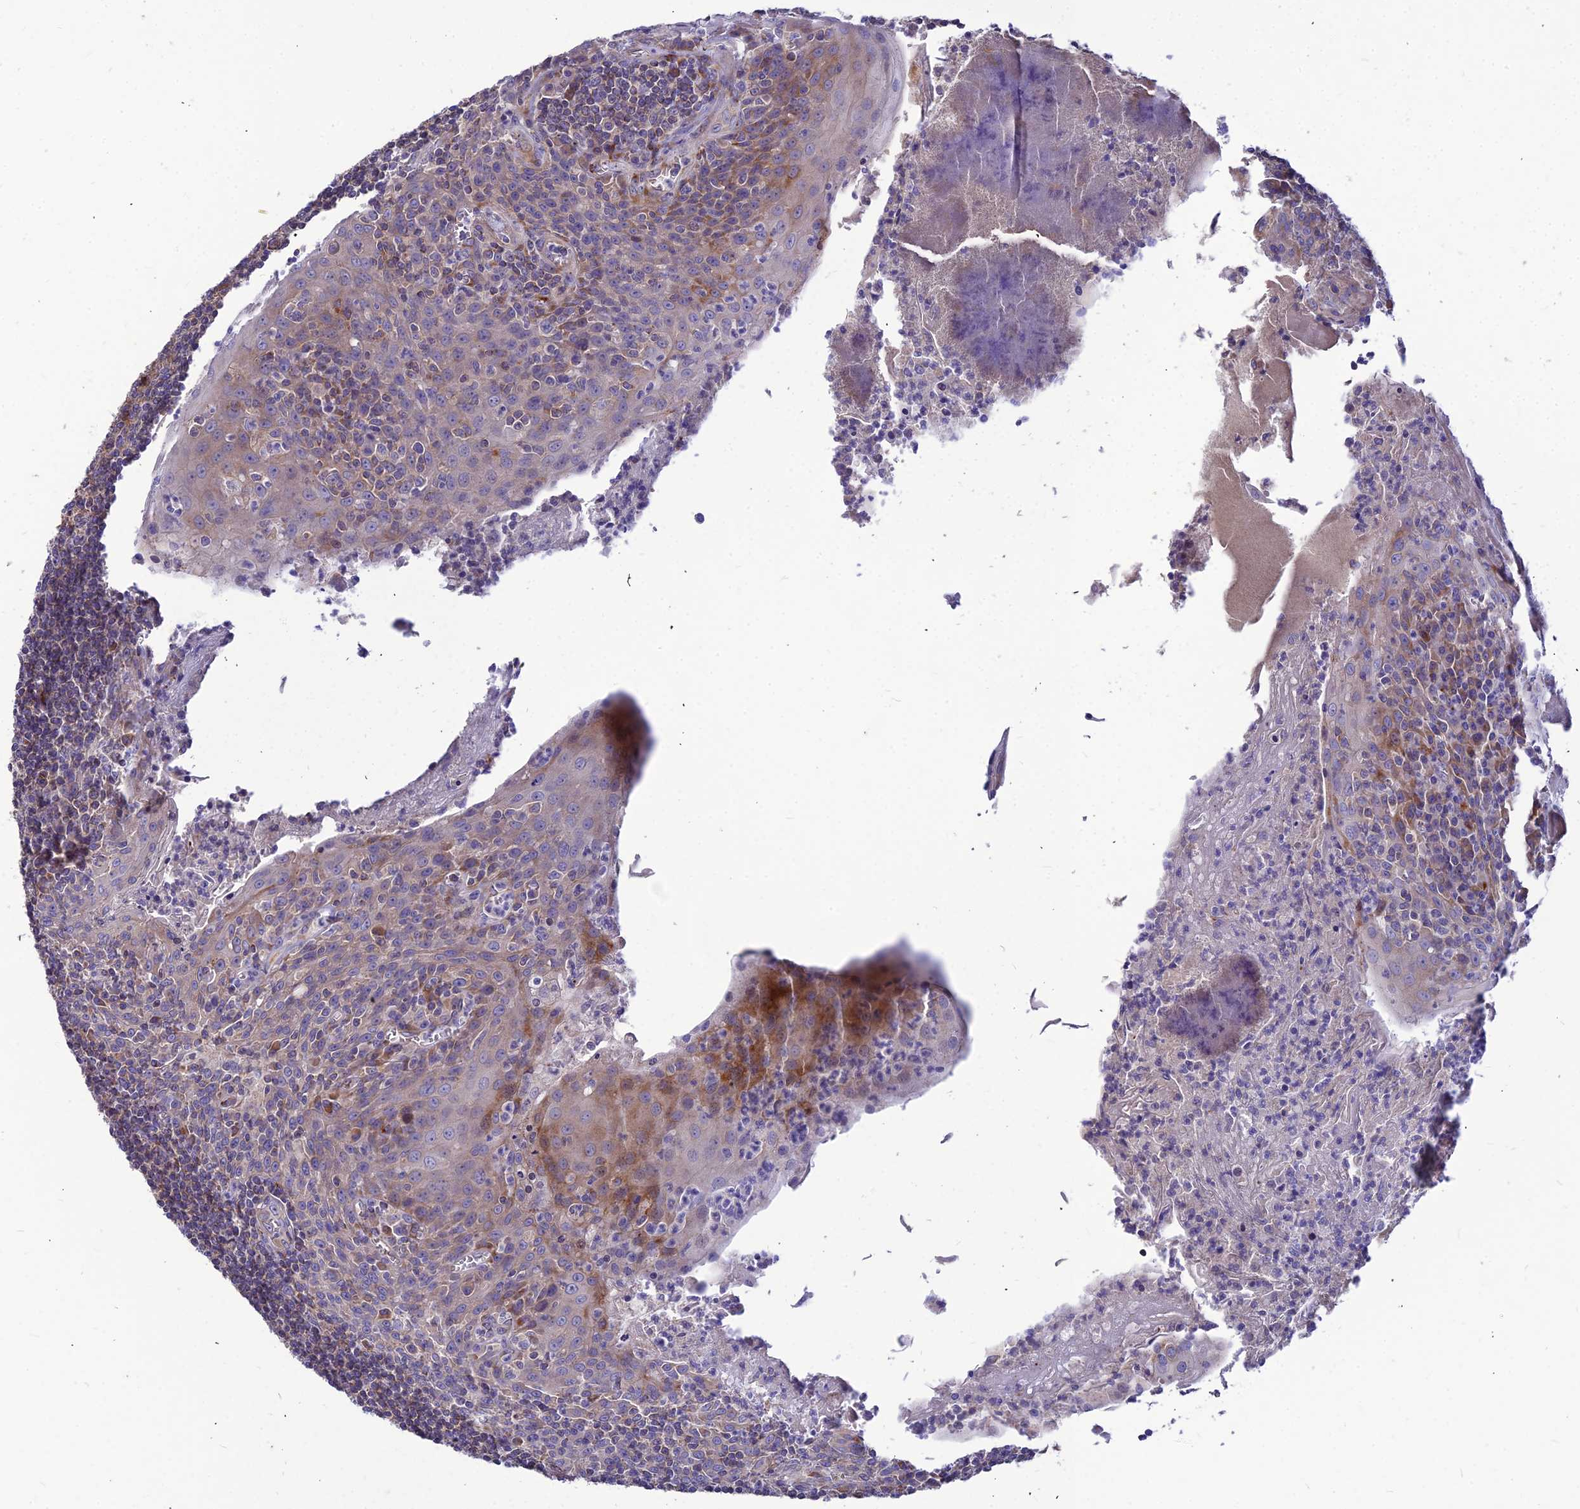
{"staining": {"intensity": "negative", "quantity": "none", "location": "none"}, "tissue": "tonsil", "cell_type": "Germinal center cells", "image_type": "normal", "snomed": [{"axis": "morphology", "description": "Normal tissue, NOS"}, {"axis": "topography", "description": "Tonsil"}], "caption": "IHC image of benign human tonsil stained for a protein (brown), which displays no positivity in germinal center cells. (Immunohistochemistry, brightfield microscopy, high magnification).", "gene": "ASPHD1", "patient": {"sex": "male", "age": 27}}